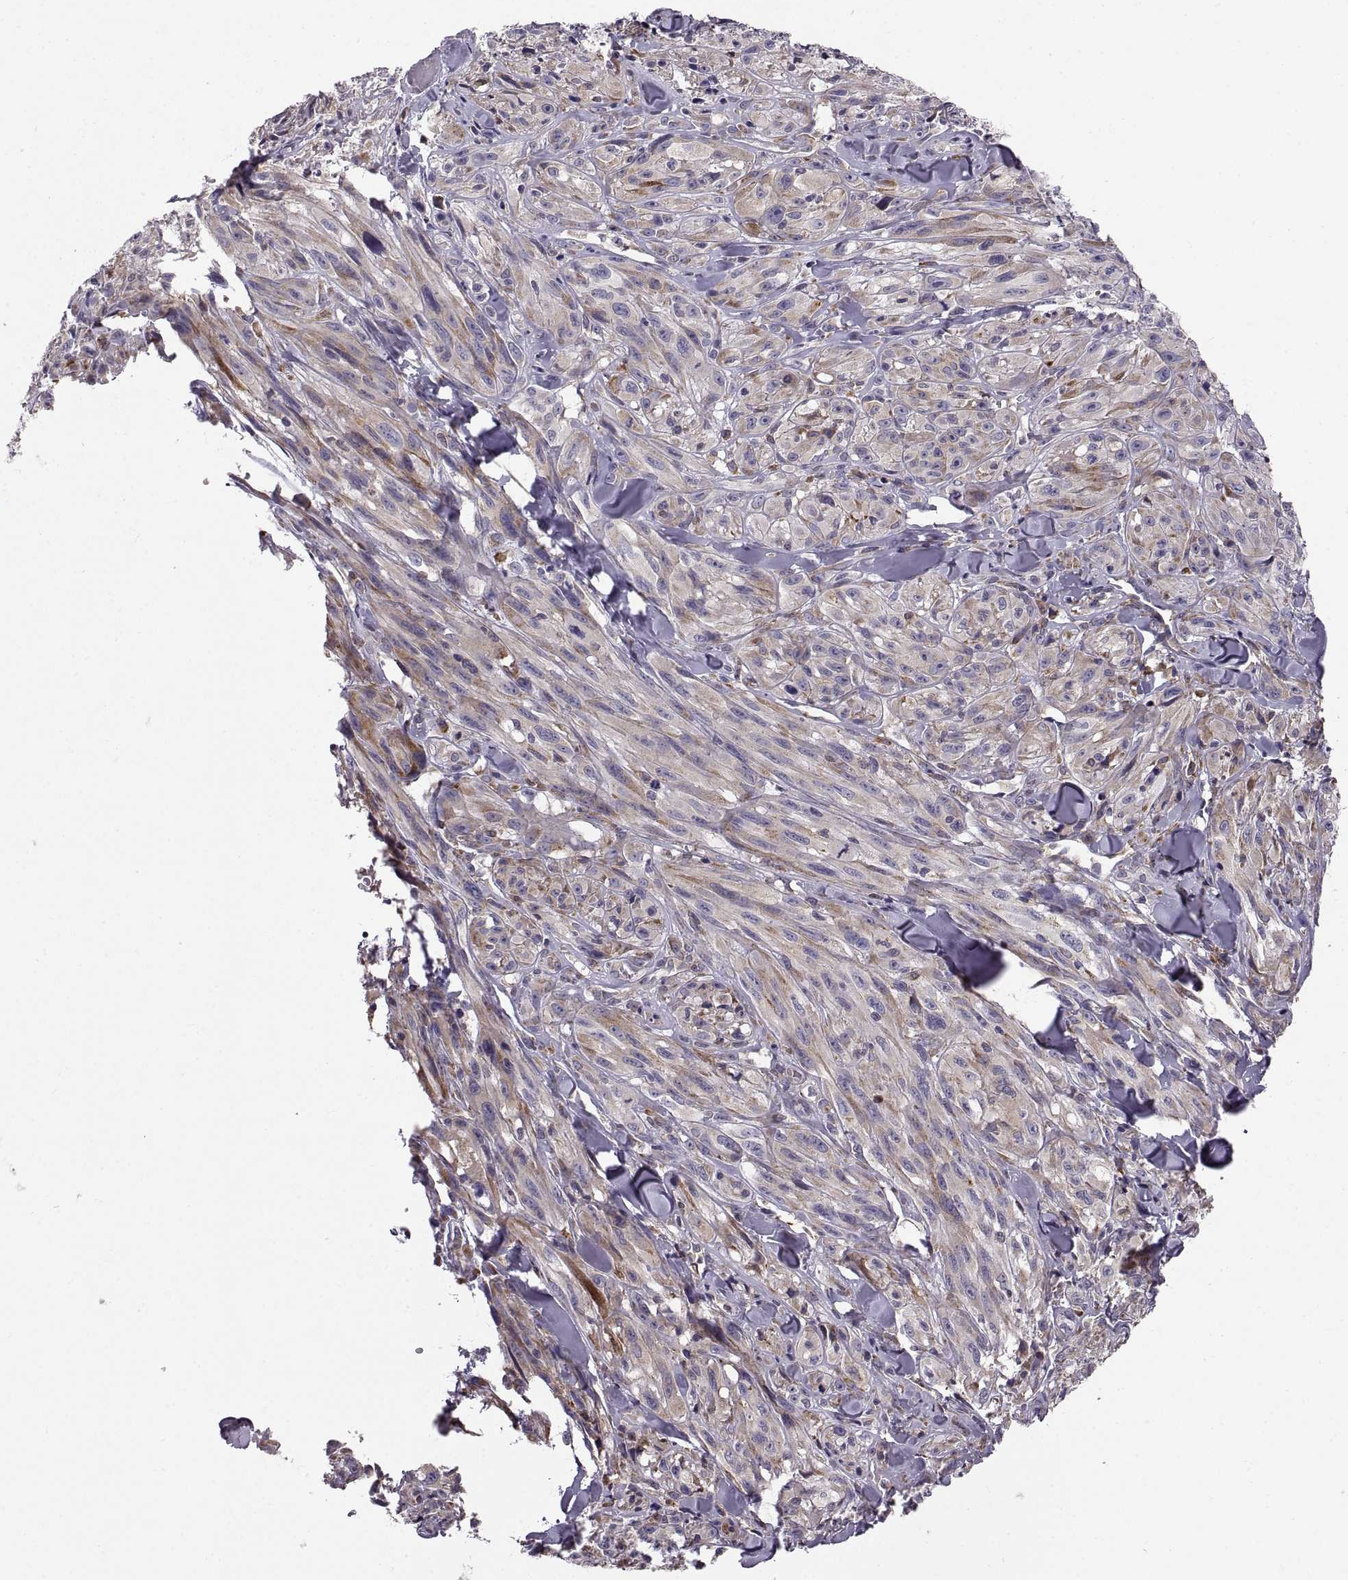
{"staining": {"intensity": "moderate", "quantity": "<25%", "location": "cytoplasmic/membranous"}, "tissue": "melanoma", "cell_type": "Tumor cells", "image_type": "cancer", "snomed": [{"axis": "morphology", "description": "Malignant melanoma, NOS"}, {"axis": "topography", "description": "Skin"}], "caption": "Moderate cytoplasmic/membranous positivity for a protein is seen in approximately <25% of tumor cells of melanoma using immunohistochemistry.", "gene": "PLEKHB2", "patient": {"sex": "male", "age": 67}}